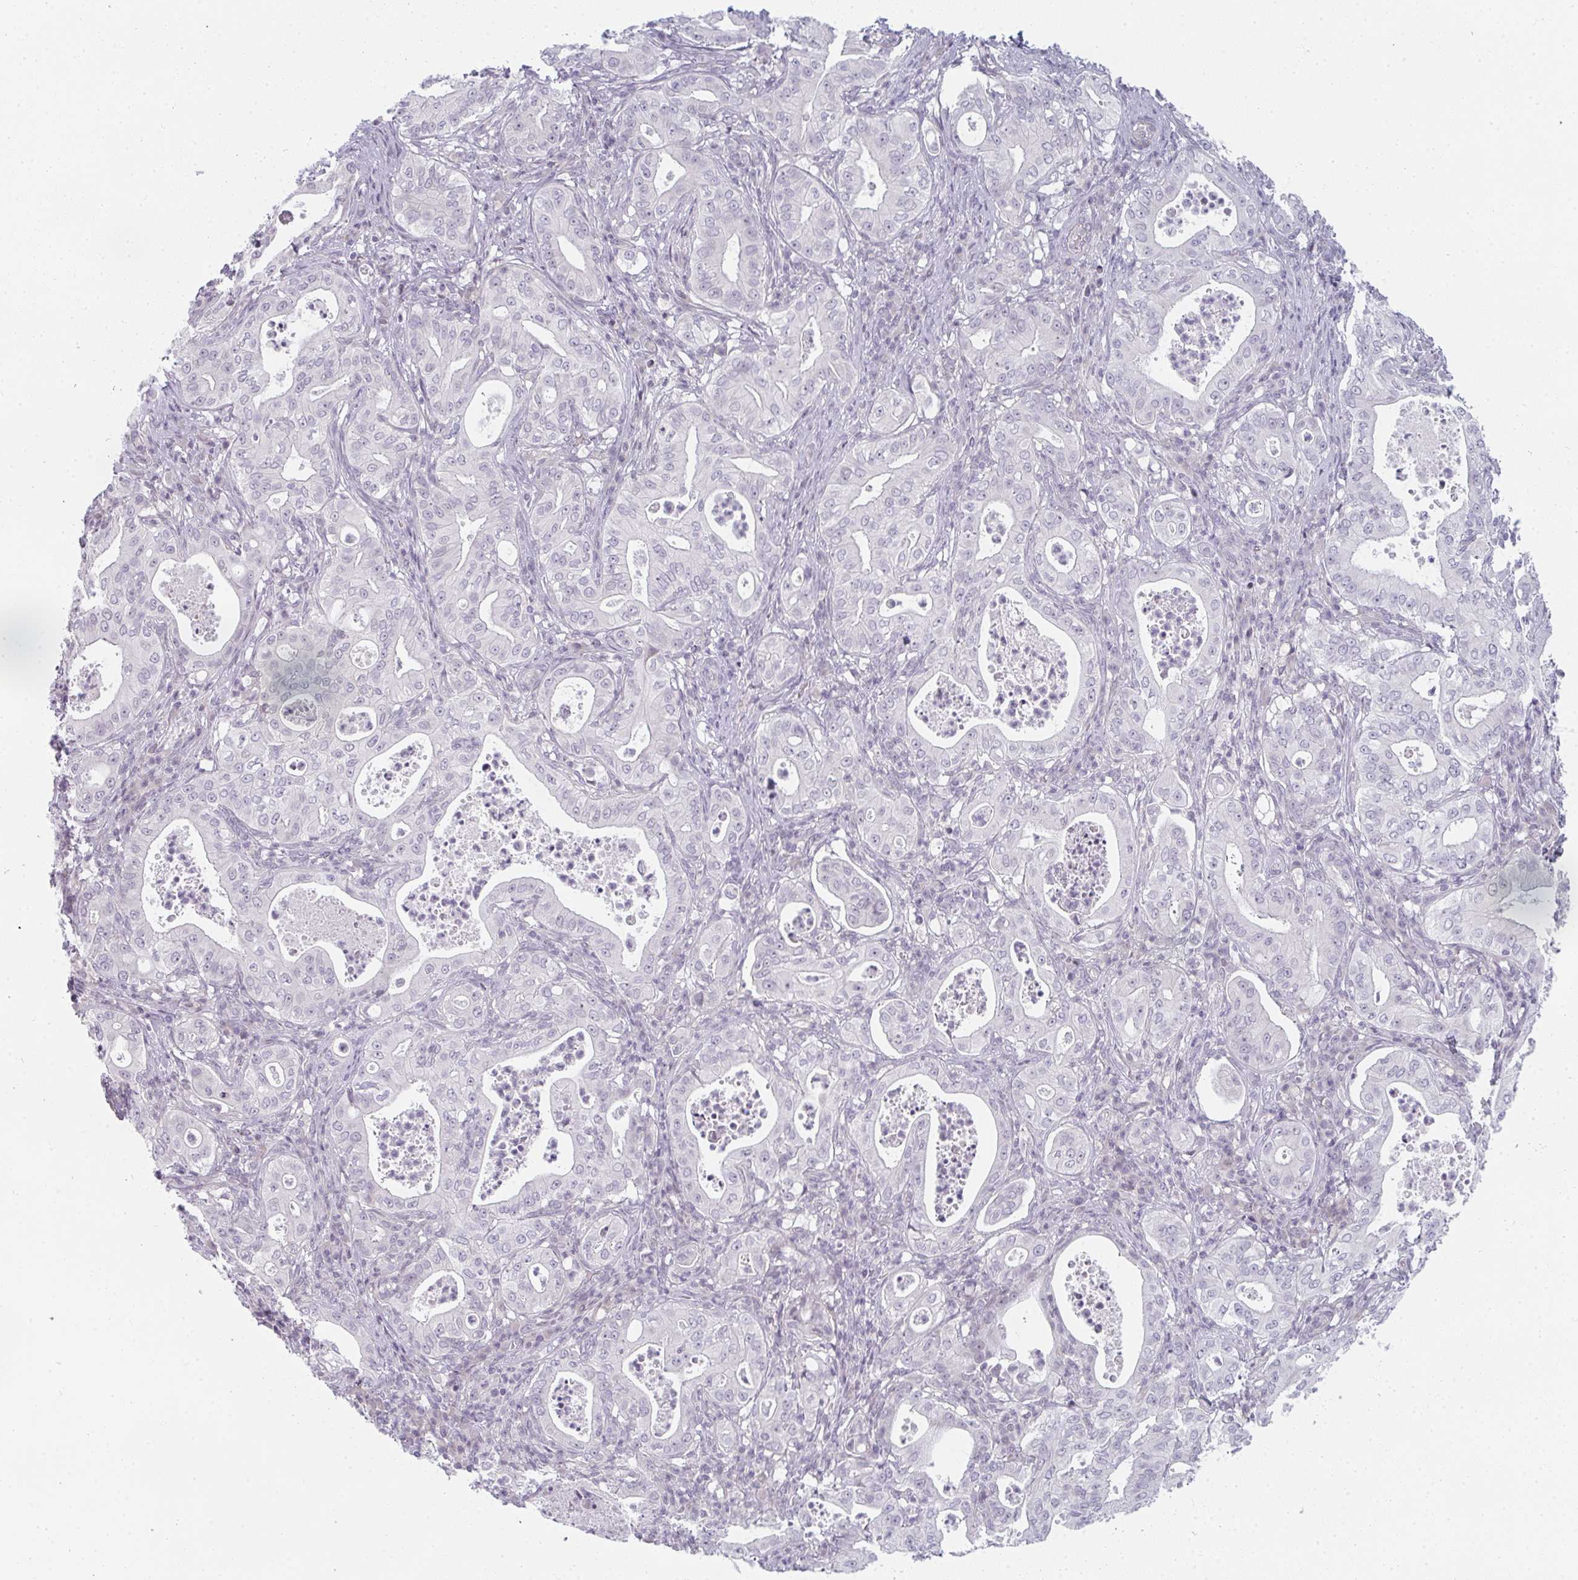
{"staining": {"intensity": "negative", "quantity": "none", "location": "none"}, "tissue": "pancreatic cancer", "cell_type": "Tumor cells", "image_type": "cancer", "snomed": [{"axis": "morphology", "description": "Adenocarcinoma, NOS"}, {"axis": "topography", "description": "Pancreas"}], "caption": "DAB immunohistochemical staining of pancreatic cancer exhibits no significant expression in tumor cells.", "gene": "RBBP6", "patient": {"sex": "male", "age": 71}}